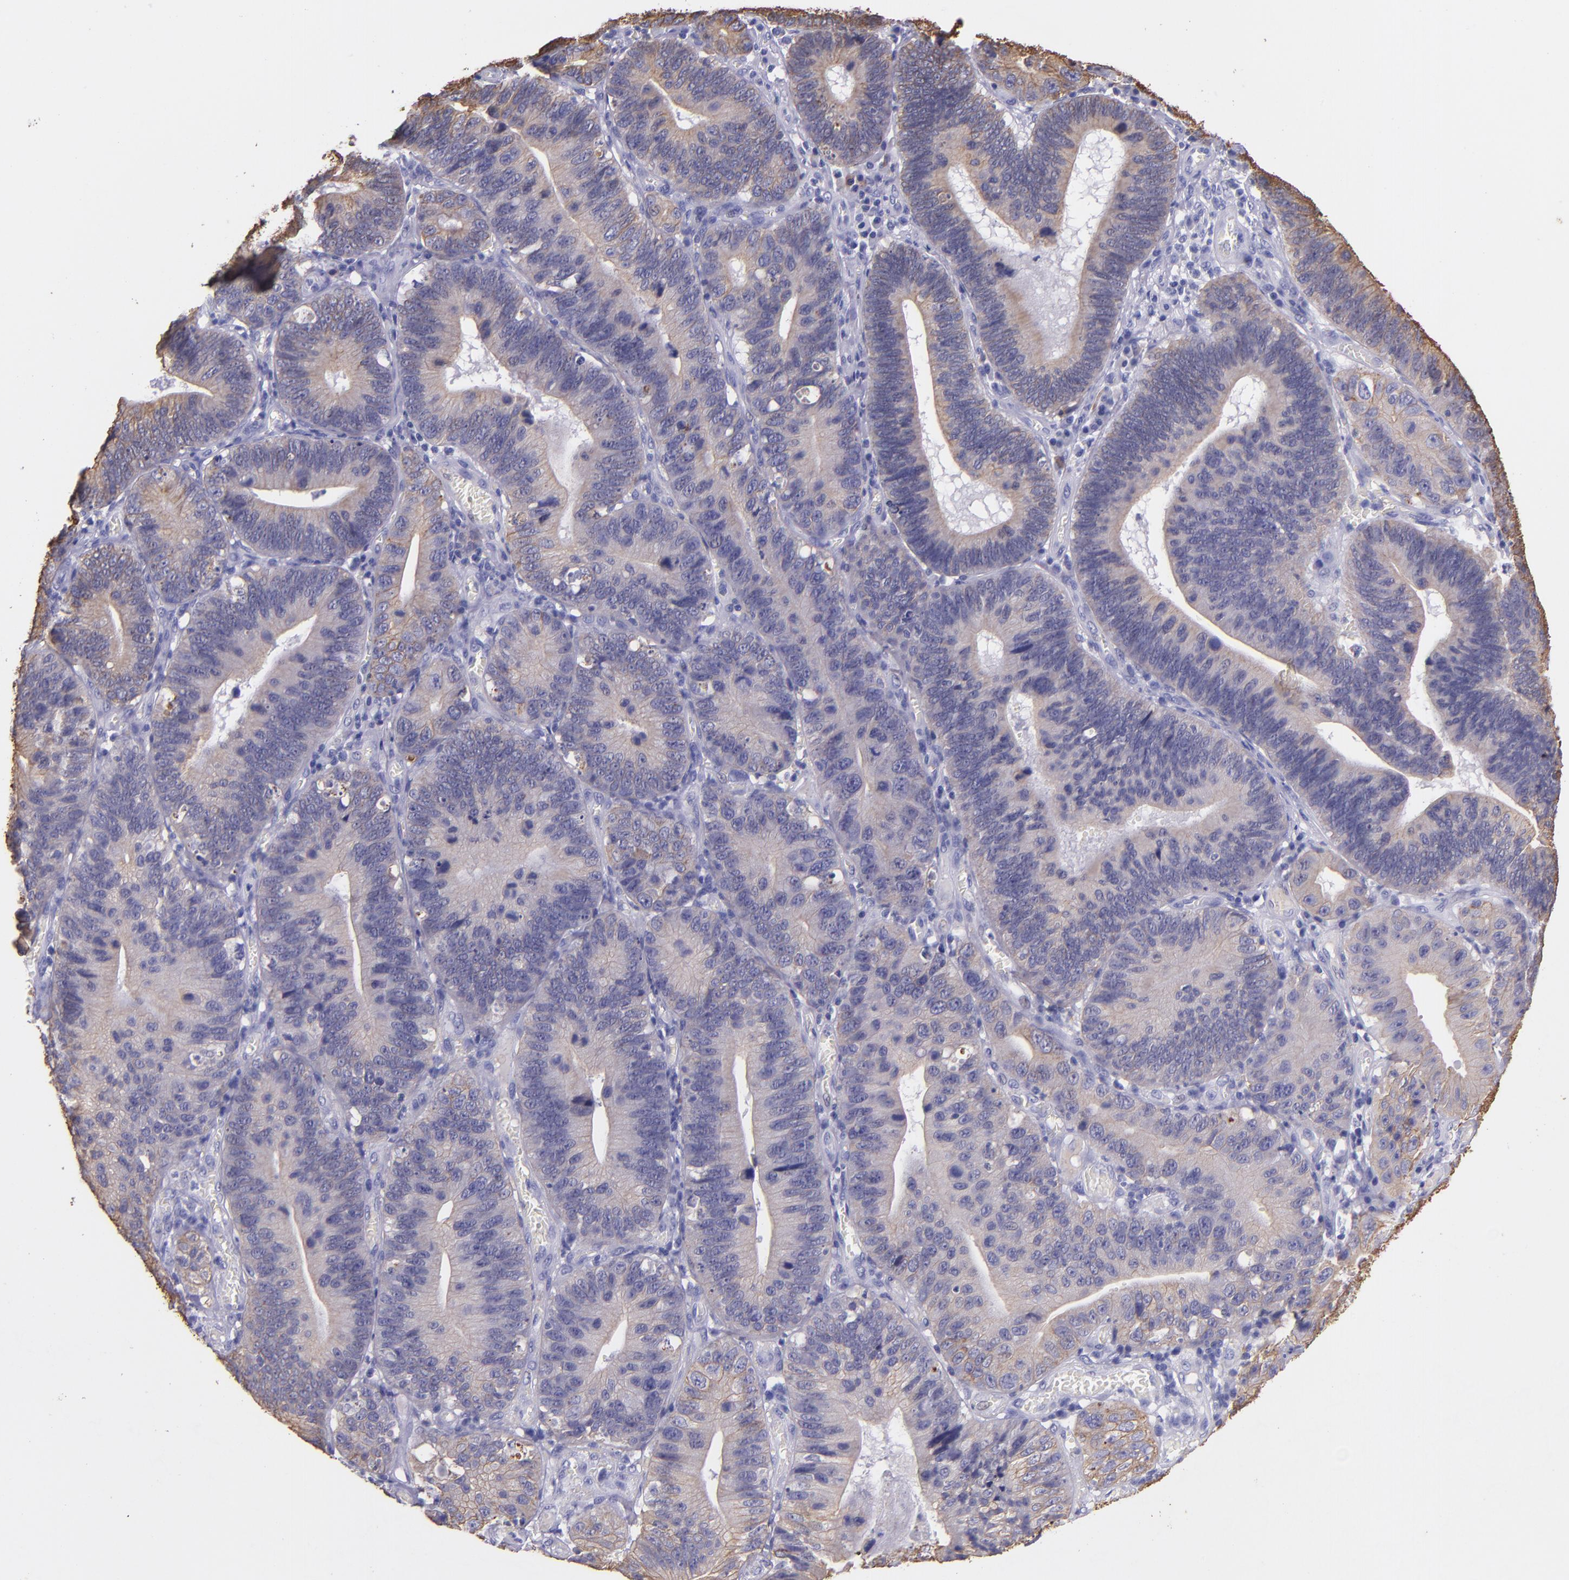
{"staining": {"intensity": "moderate", "quantity": ">75%", "location": "cytoplasmic/membranous"}, "tissue": "stomach cancer", "cell_type": "Tumor cells", "image_type": "cancer", "snomed": [{"axis": "morphology", "description": "Adenocarcinoma, NOS"}, {"axis": "topography", "description": "Stomach"}, {"axis": "topography", "description": "Gastric cardia"}], "caption": "Immunohistochemistry histopathology image of adenocarcinoma (stomach) stained for a protein (brown), which exhibits medium levels of moderate cytoplasmic/membranous staining in approximately >75% of tumor cells.", "gene": "KRT4", "patient": {"sex": "male", "age": 59}}